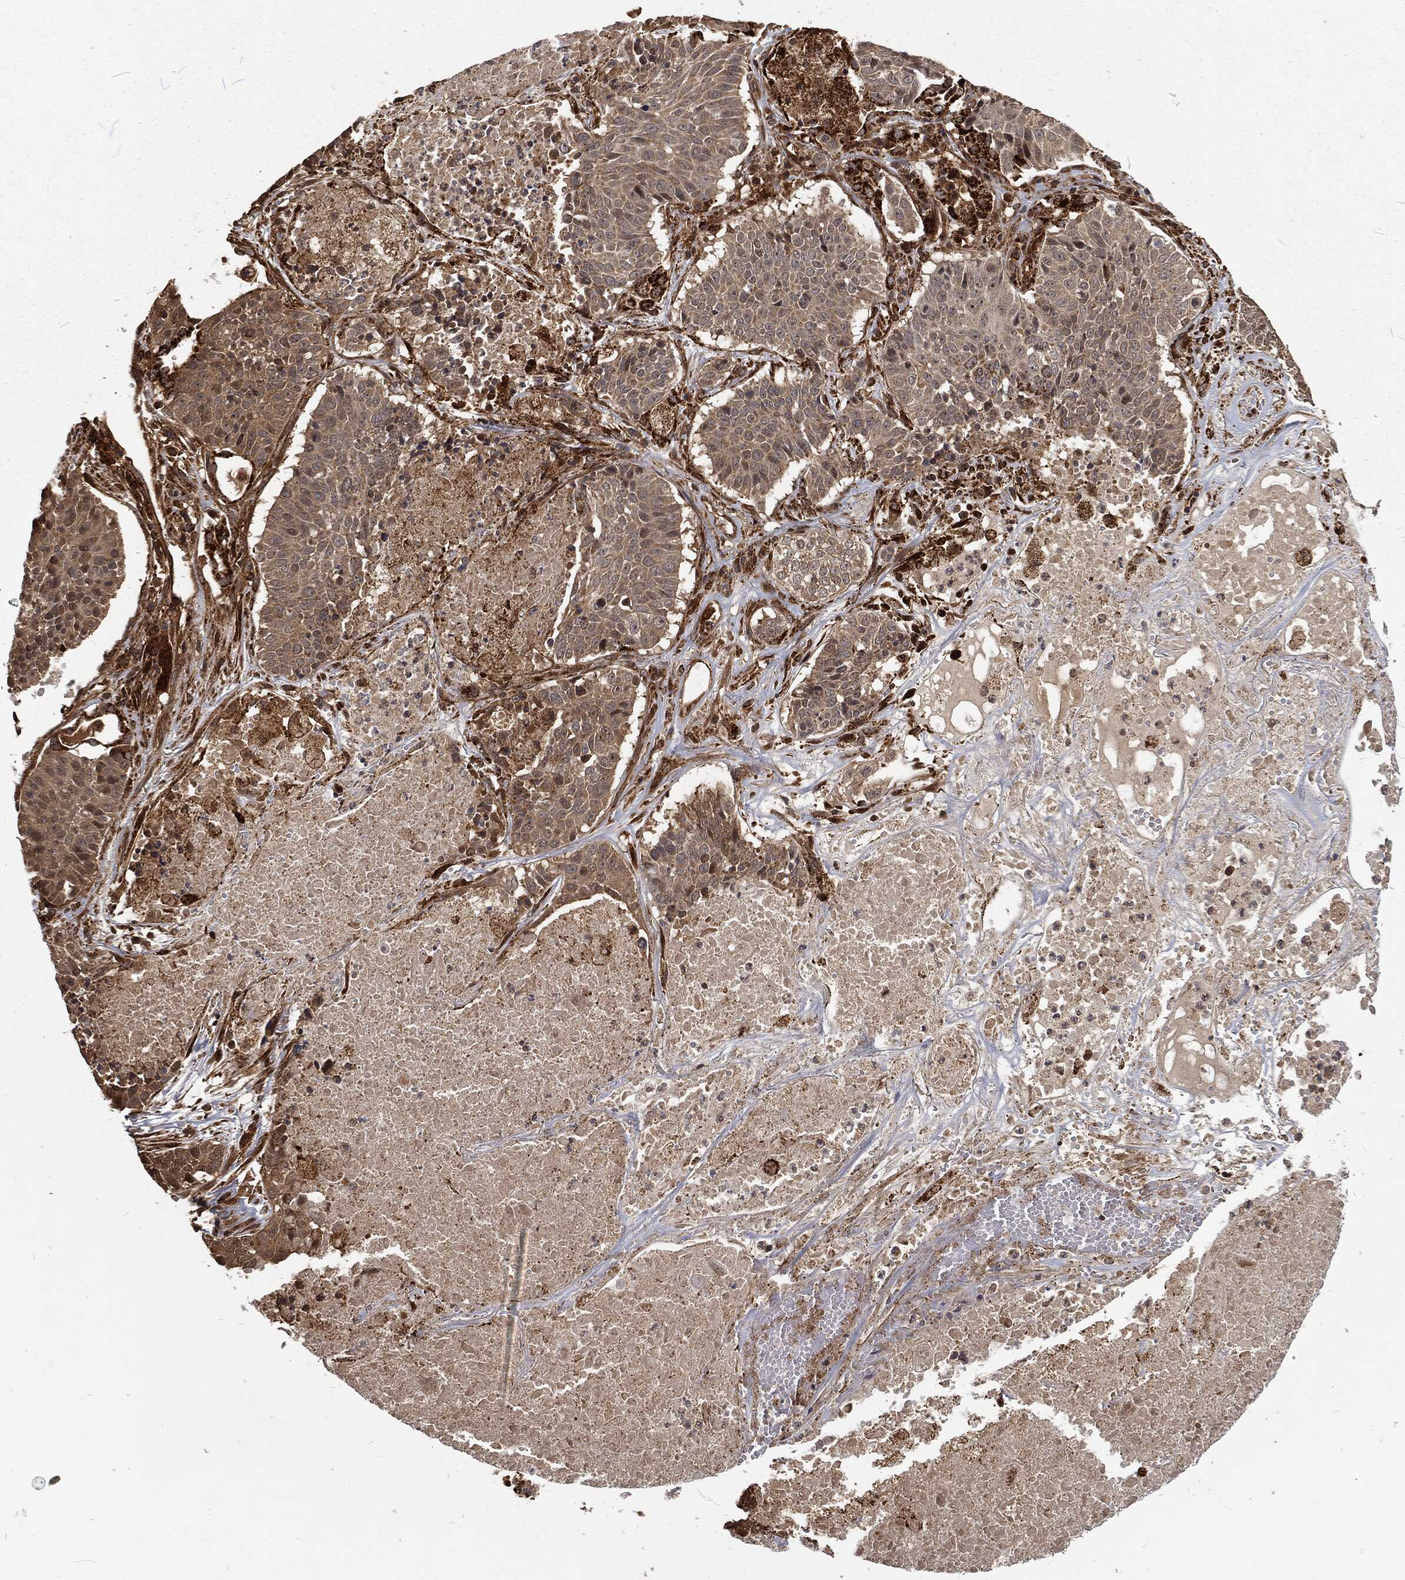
{"staining": {"intensity": "moderate", "quantity": ">75%", "location": "cytoplasmic/membranous"}, "tissue": "lung cancer", "cell_type": "Tumor cells", "image_type": "cancer", "snomed": [{"axis": "morphology", "description": "Squamous cell carcinoma, NOS"}, {"axis": "topography", "description": "Lung"}], "caption": "This photomicrograph exhibits immunohistochemistry staining of lung cancer, with medium moderate cytoplasmic/membranous staining in about >75% of tumor cells.", "gene": "RFTN1", "patient": {"sex": "male", "age": 64}}